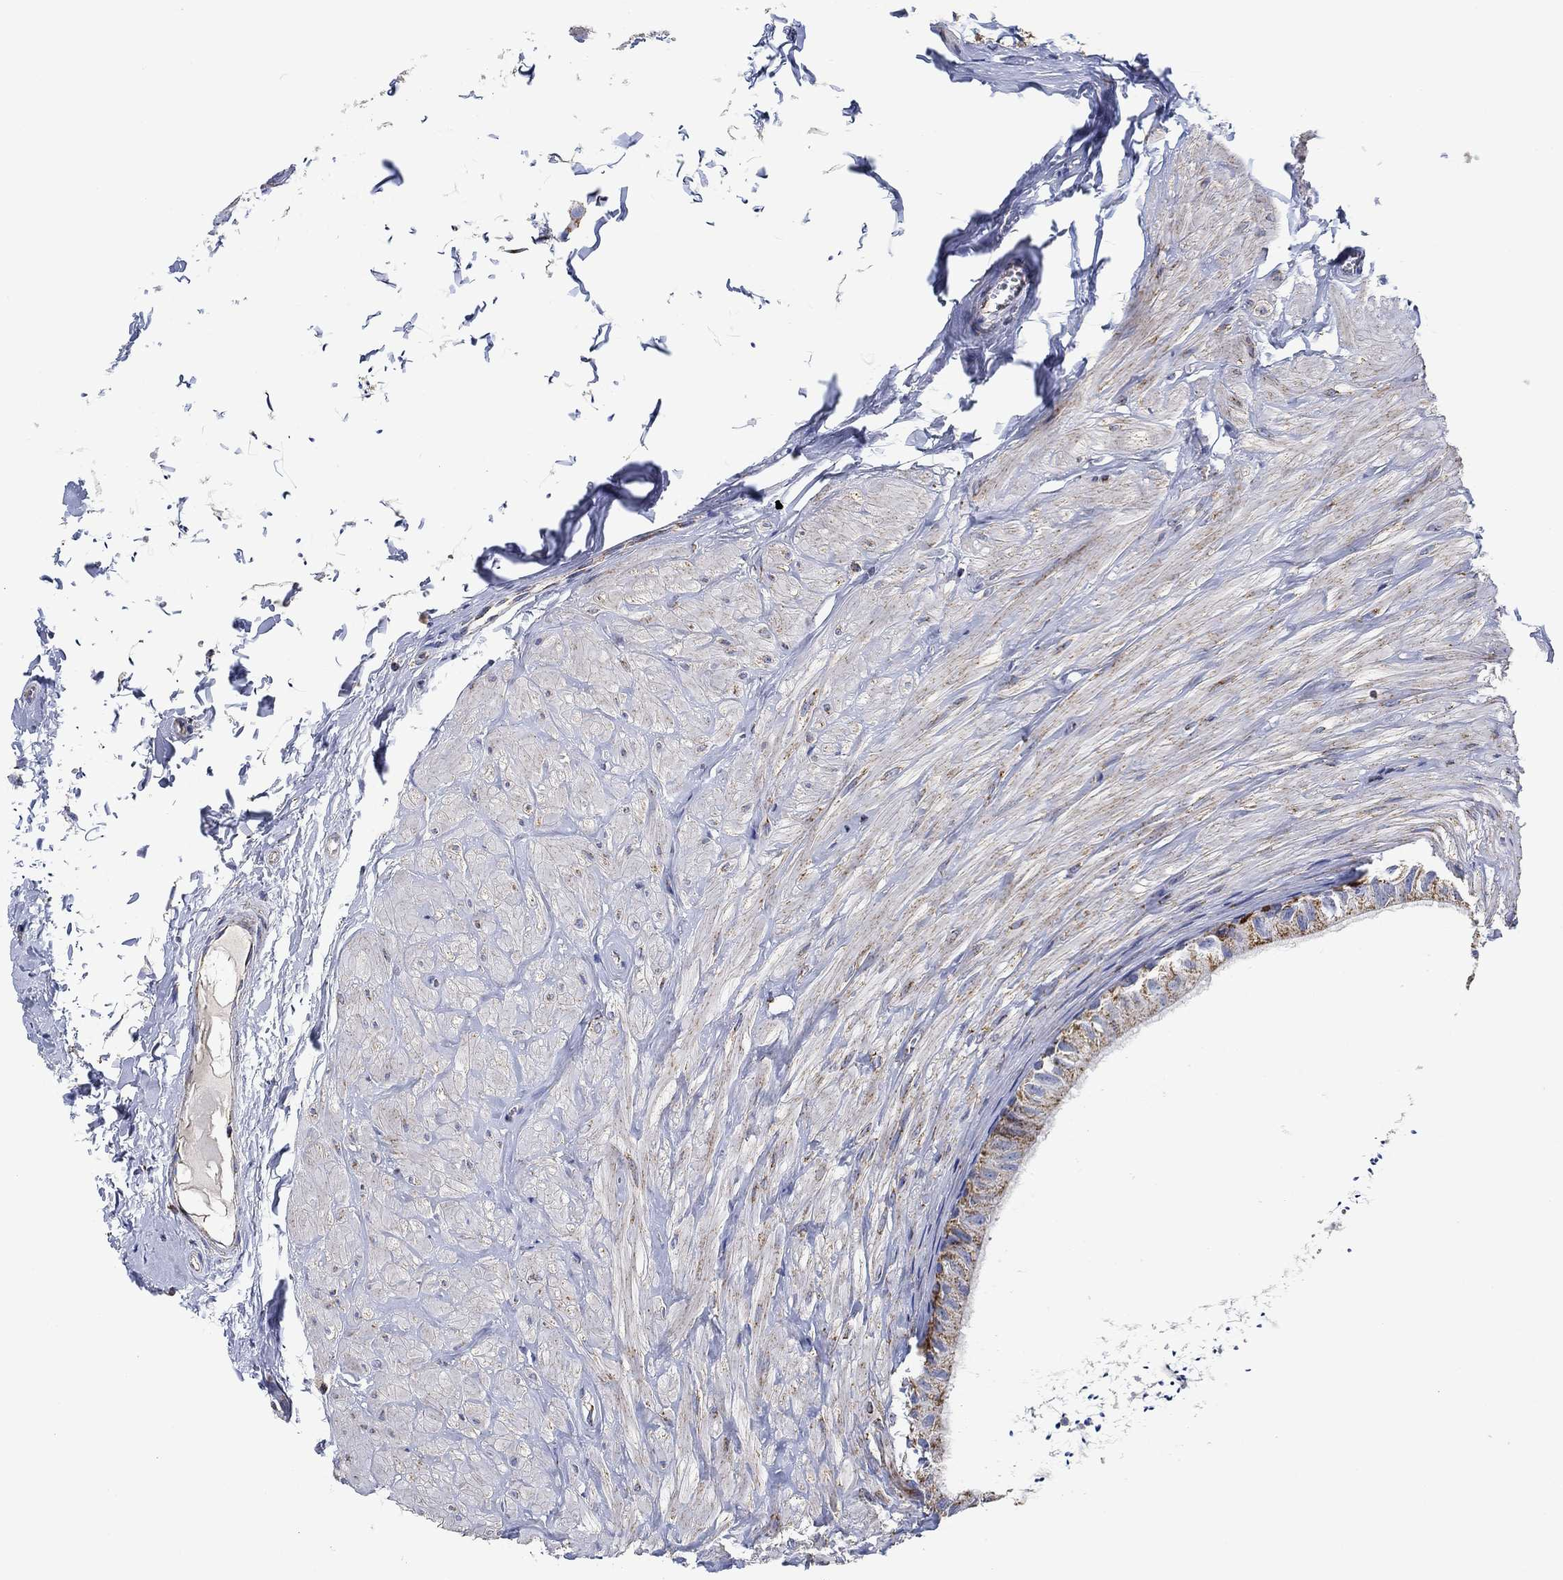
{"staining": {"intensity": "moderate", "quantity": "<25%", "location": "cytoplasmic/membranous"}, "tissue": "epididymis", "cell_type": "Glandular cells", "image_type": "normal", "snomed": [{"axis": "morphology", "description": "Normal tissue, NOS"}, {"axis": "topography", "description": "Epididymis"}], "caption": "Epididymis stained with a brown dye exhibits moderate cytoplasmic/membranous positive staining in approximately <25% of glandular cells.", "gene": "NDUFS3", "patient": {"sex": "male", "age": 32}}